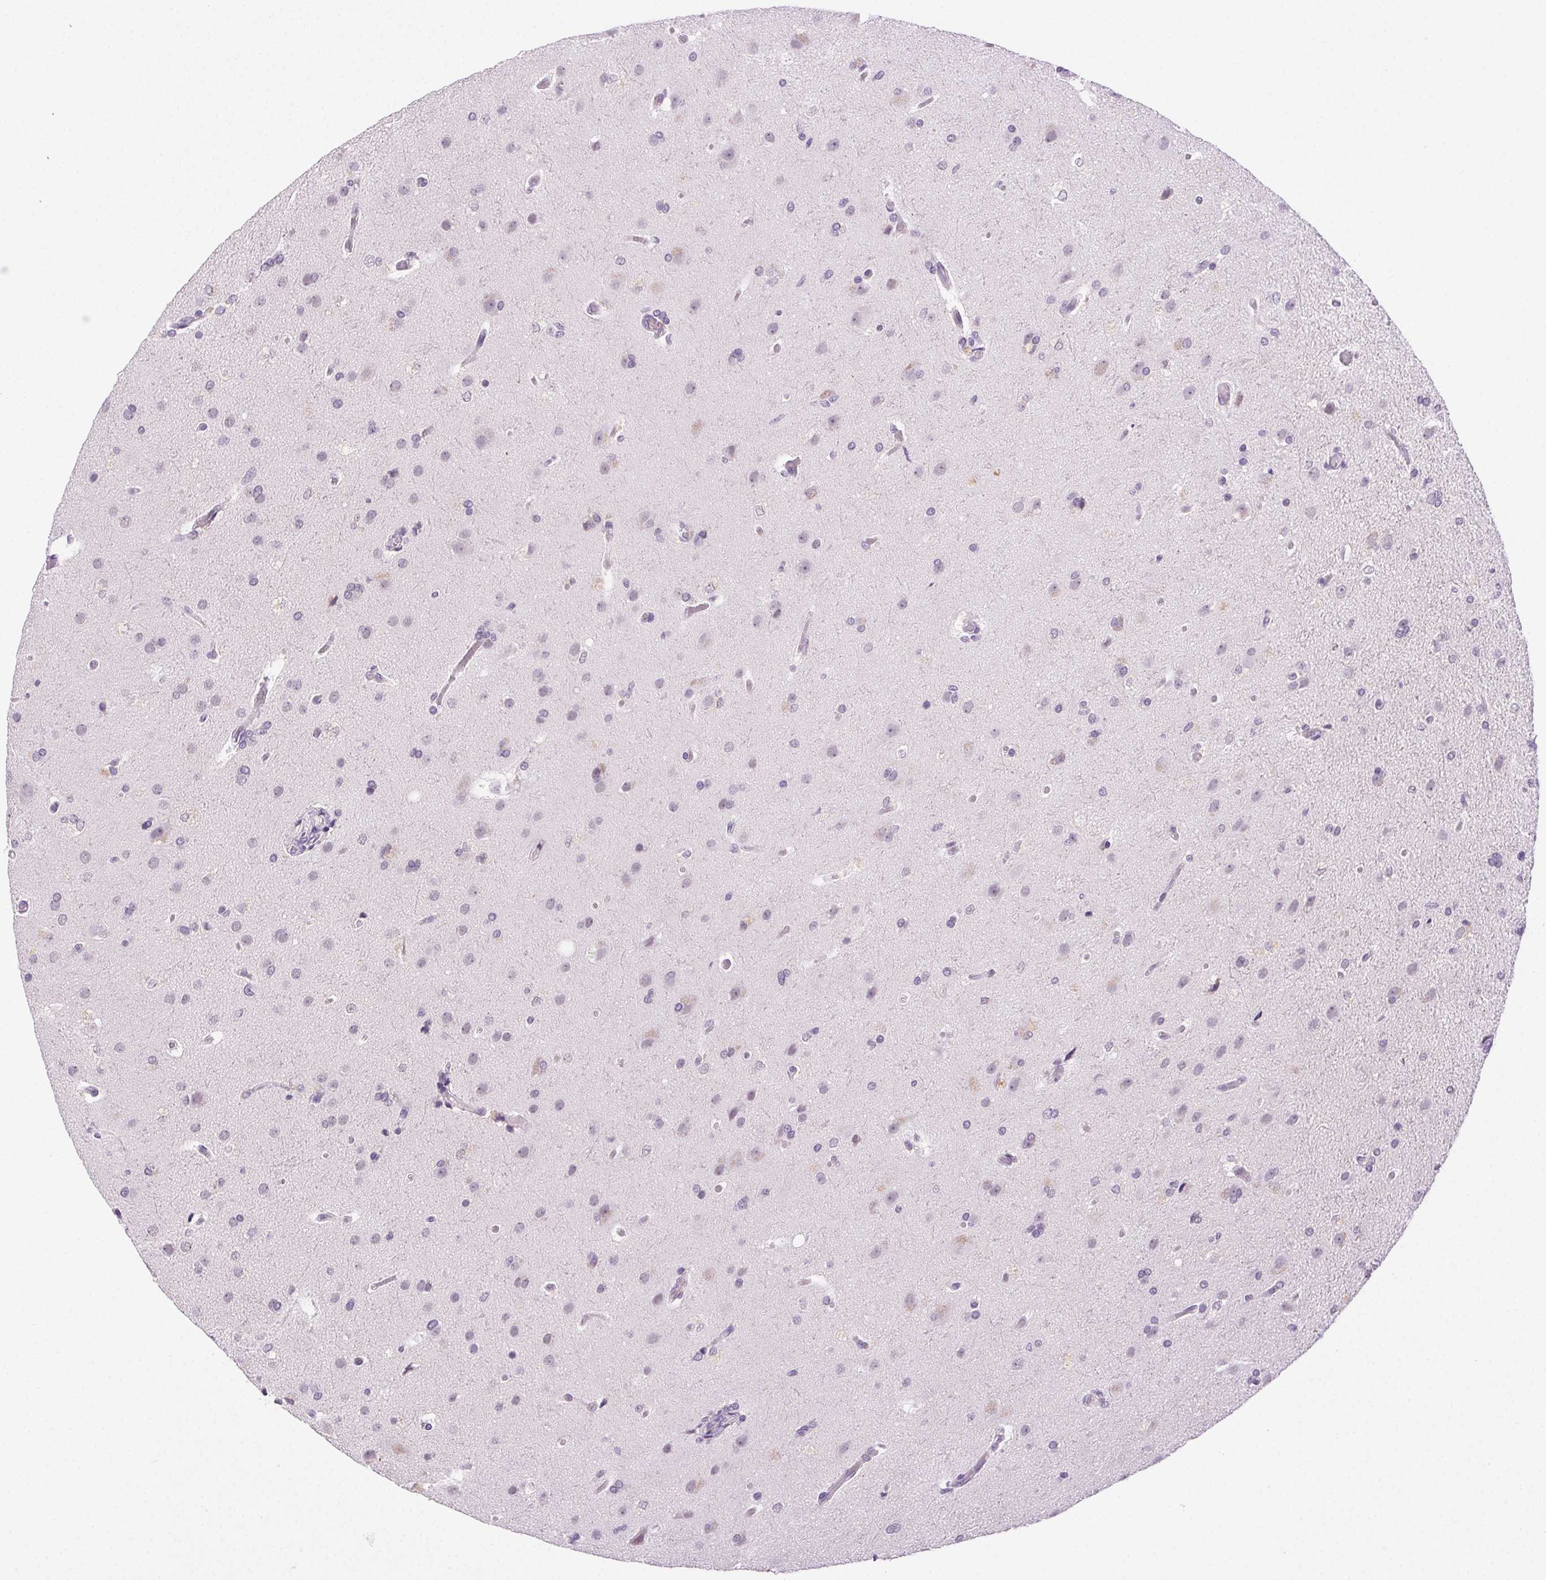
{"staining": {"intensity": "negative", "quantity": "none", "location": "none"}, "tissue": "glioma", "cell_type": "Tumor cells", "image_type": "cancer", "snomed": [{"axis": "morphology", "description": "Glioma, malignant, High grade"}, {"axis": "topography", "description": "Brain"}], "caption": "There is no significant positivity in tumor cells of malignant glioma (high-grade).", "gene": "CLDN10", "patient": {"sex": "male", "age": 68}}